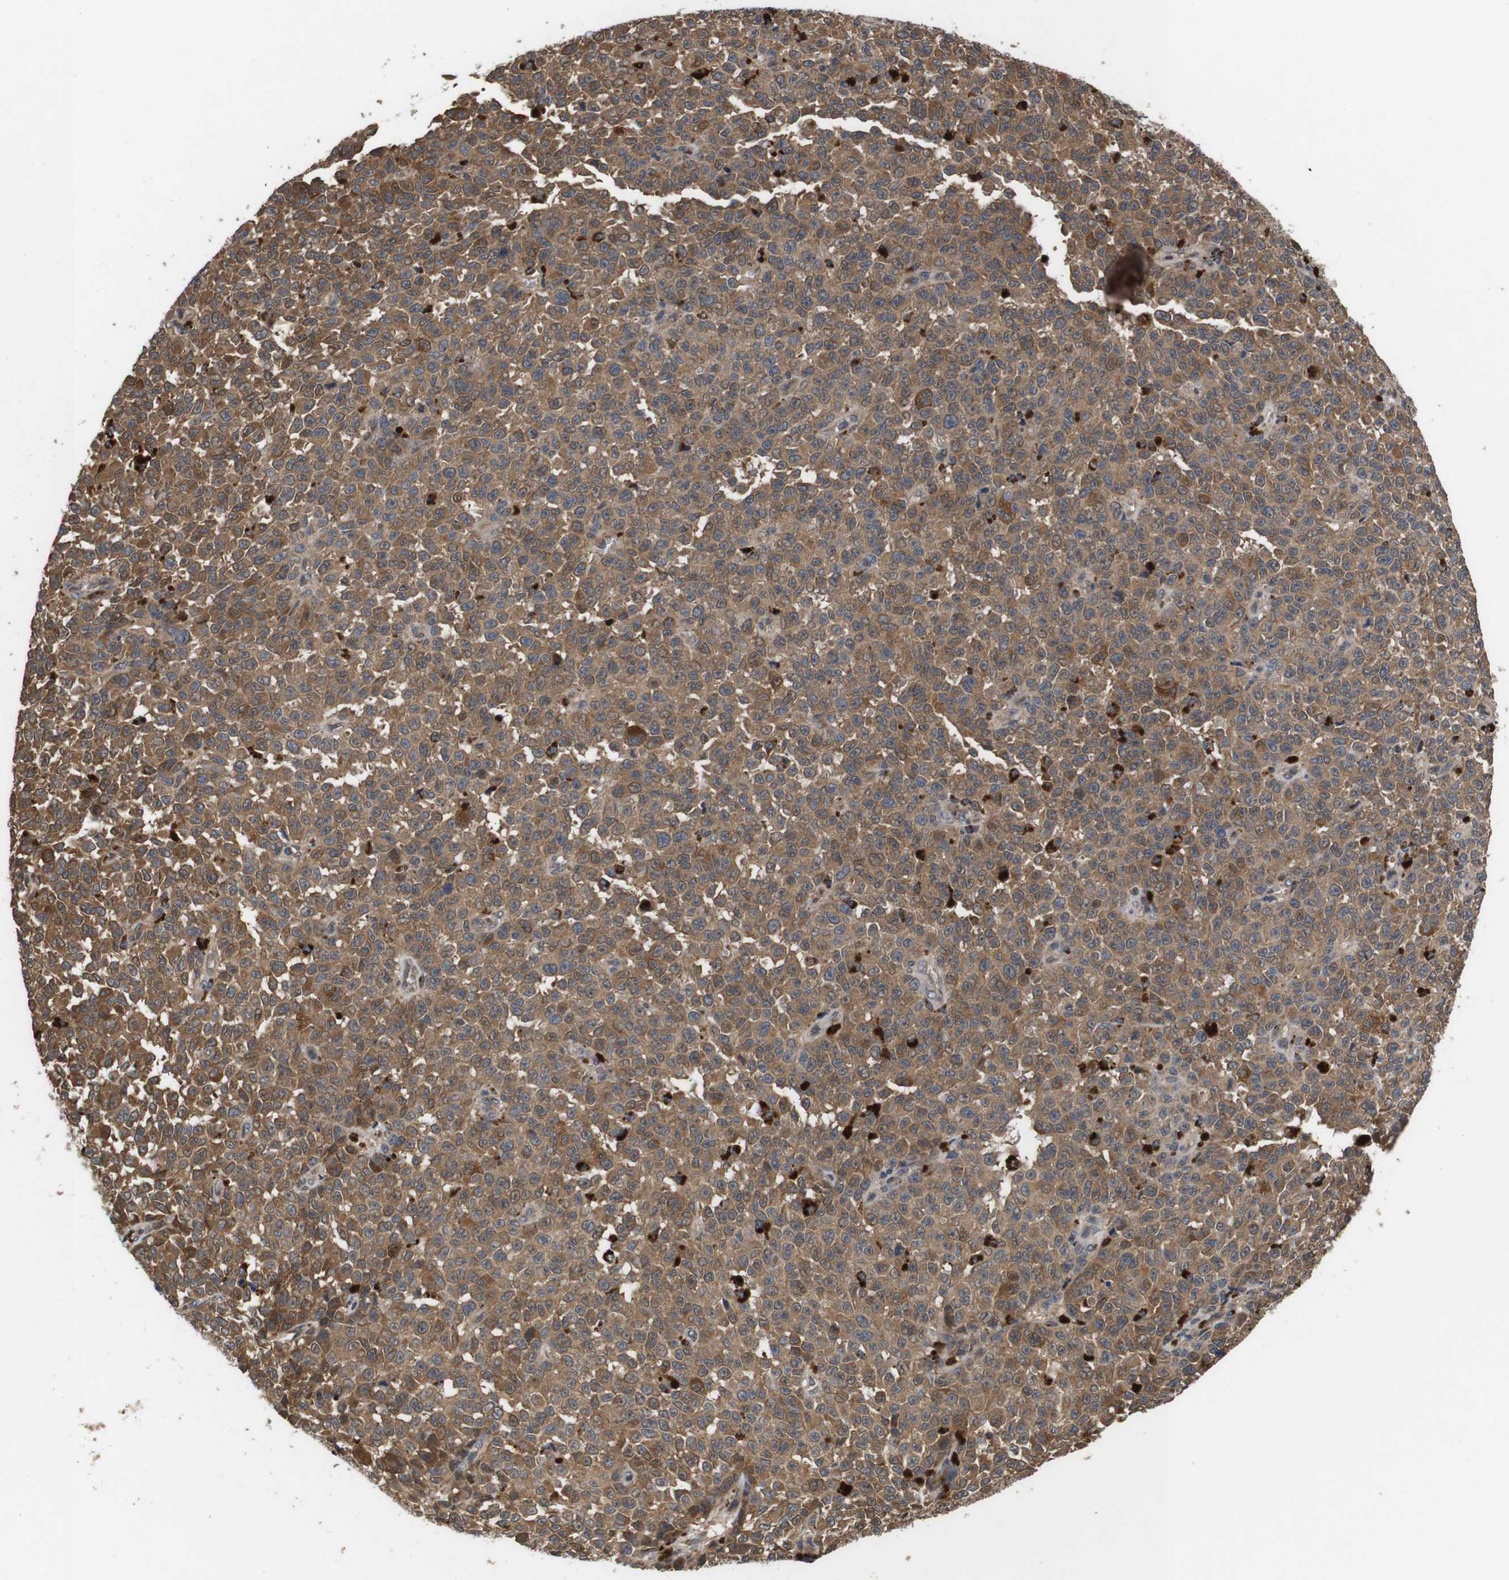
{"staining": {"intensity": "moderate", "quantity": ">75%", "location": "cytoplasmic/membranous"}, "tissue": "melanoma", "cell_type": "Tumor cells", "image_type": "cancer", "snomed": [{"axis": "morphology", "description": "Malignant melanoma, NOS"}, {"axis": "topography", "description": "Skin"}], "caption": "Protein staining exhibits moderate cytoplasmic/membranous expression in about >75% of tumor cells in malignant melanoma. Ihc stains the protein in brown and the nuclei are stained blue.", "gene": "DDR1", "patient": {"sex": "female", "age": 82}}